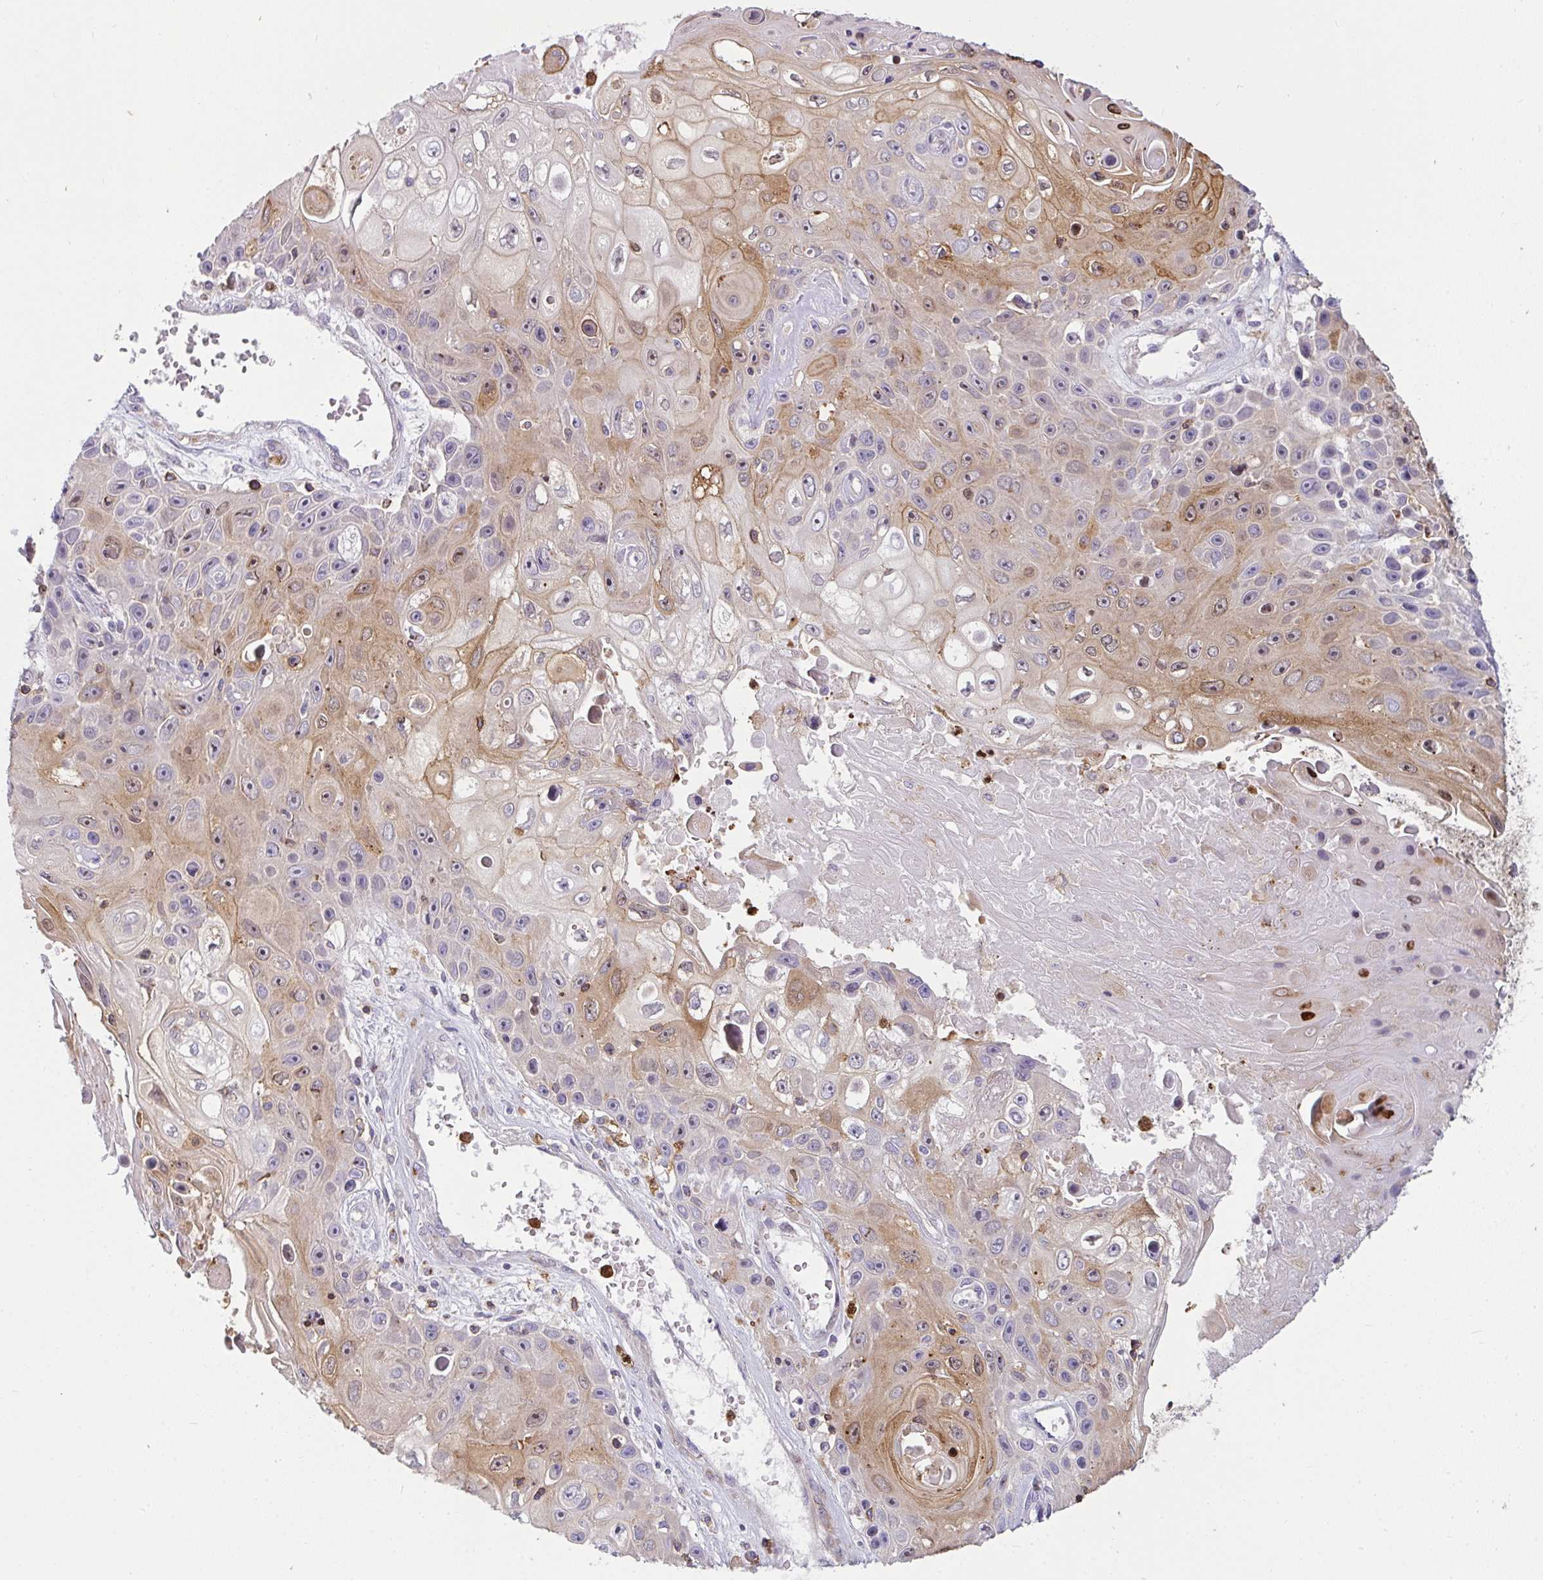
{"staining": {"intensity": "moderate", "quantity": "25%-75%", "location": "cytoplasmic/membranous"}, "tissue": "skin cancer", "cell_type": "Tumor cells", "image_type": "cancer", "snomed": [{"axis": "morphology", "description": "Squamous cell carcinoma, NOS"}, {"axis": "topography", "description": "Skin"}], "caption": "Approximately 25%-75% of tumor cells in human skin squamous cell carcinoma reveal moderate cytoplasmic/membranous protein expression as visualized by brown immunohistochemical staining.", "gene": "CSF3R", "patient": {"sex": "male", "age": 82}}